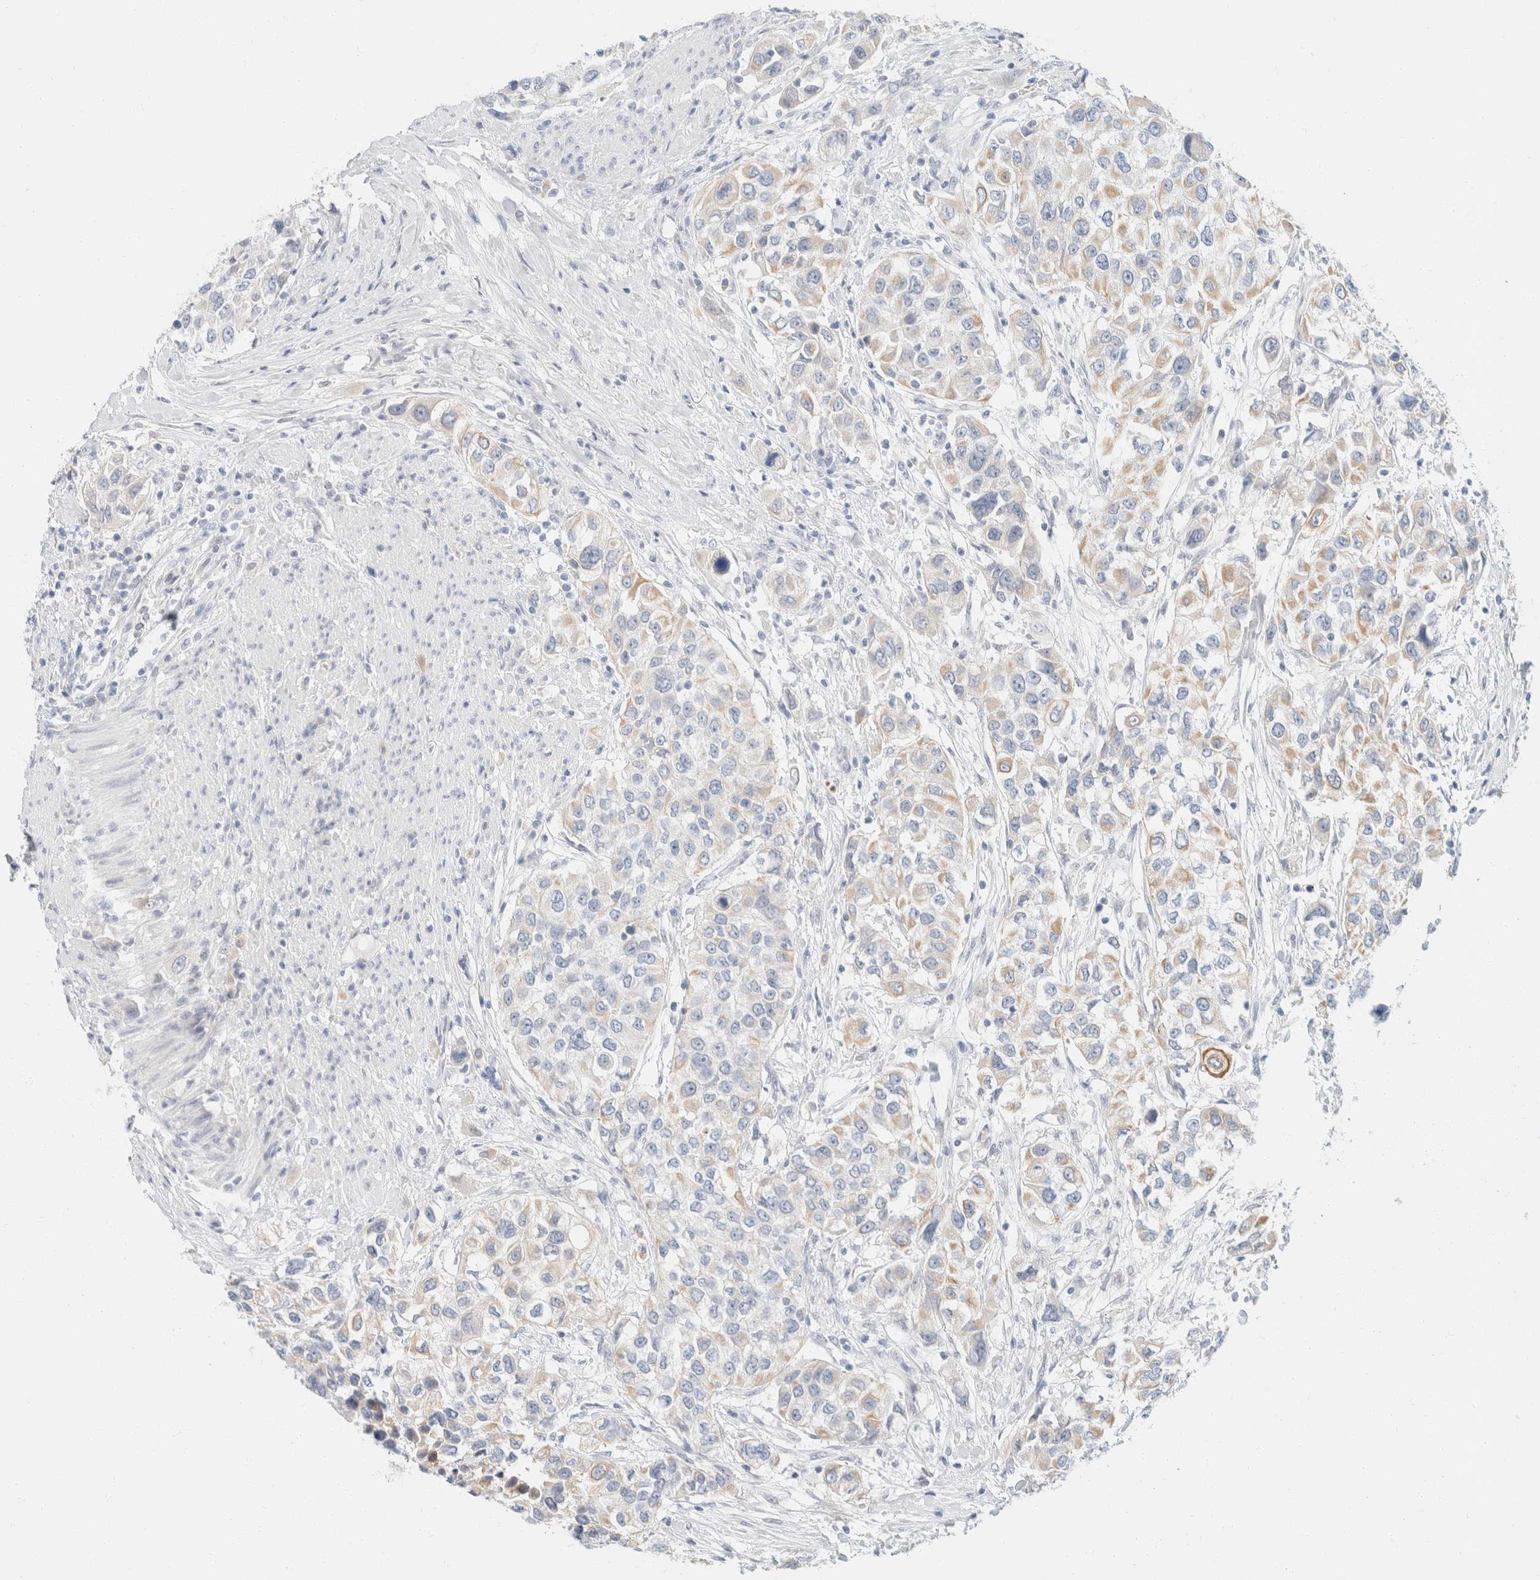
{"staining": {"intensity": "weak", "quantity": "<25%", "location": "cytoplasmic/membranous"}, "tissue": "urothelial cancer", "cell_type": "Tumor cells", "image_type": "cancer", "snomed": [{"axis": "morphology", "description": "Urothelial carcinoma, High grade"}, {"axis": "topography", "description": "Urinary bladder"}], "caption": "A micrograph of human high-grade urothelial carcinoma is negative for staining in tumor cells.", "gene": "KRT20", "patient": {"sex": "female", "age": 80}}